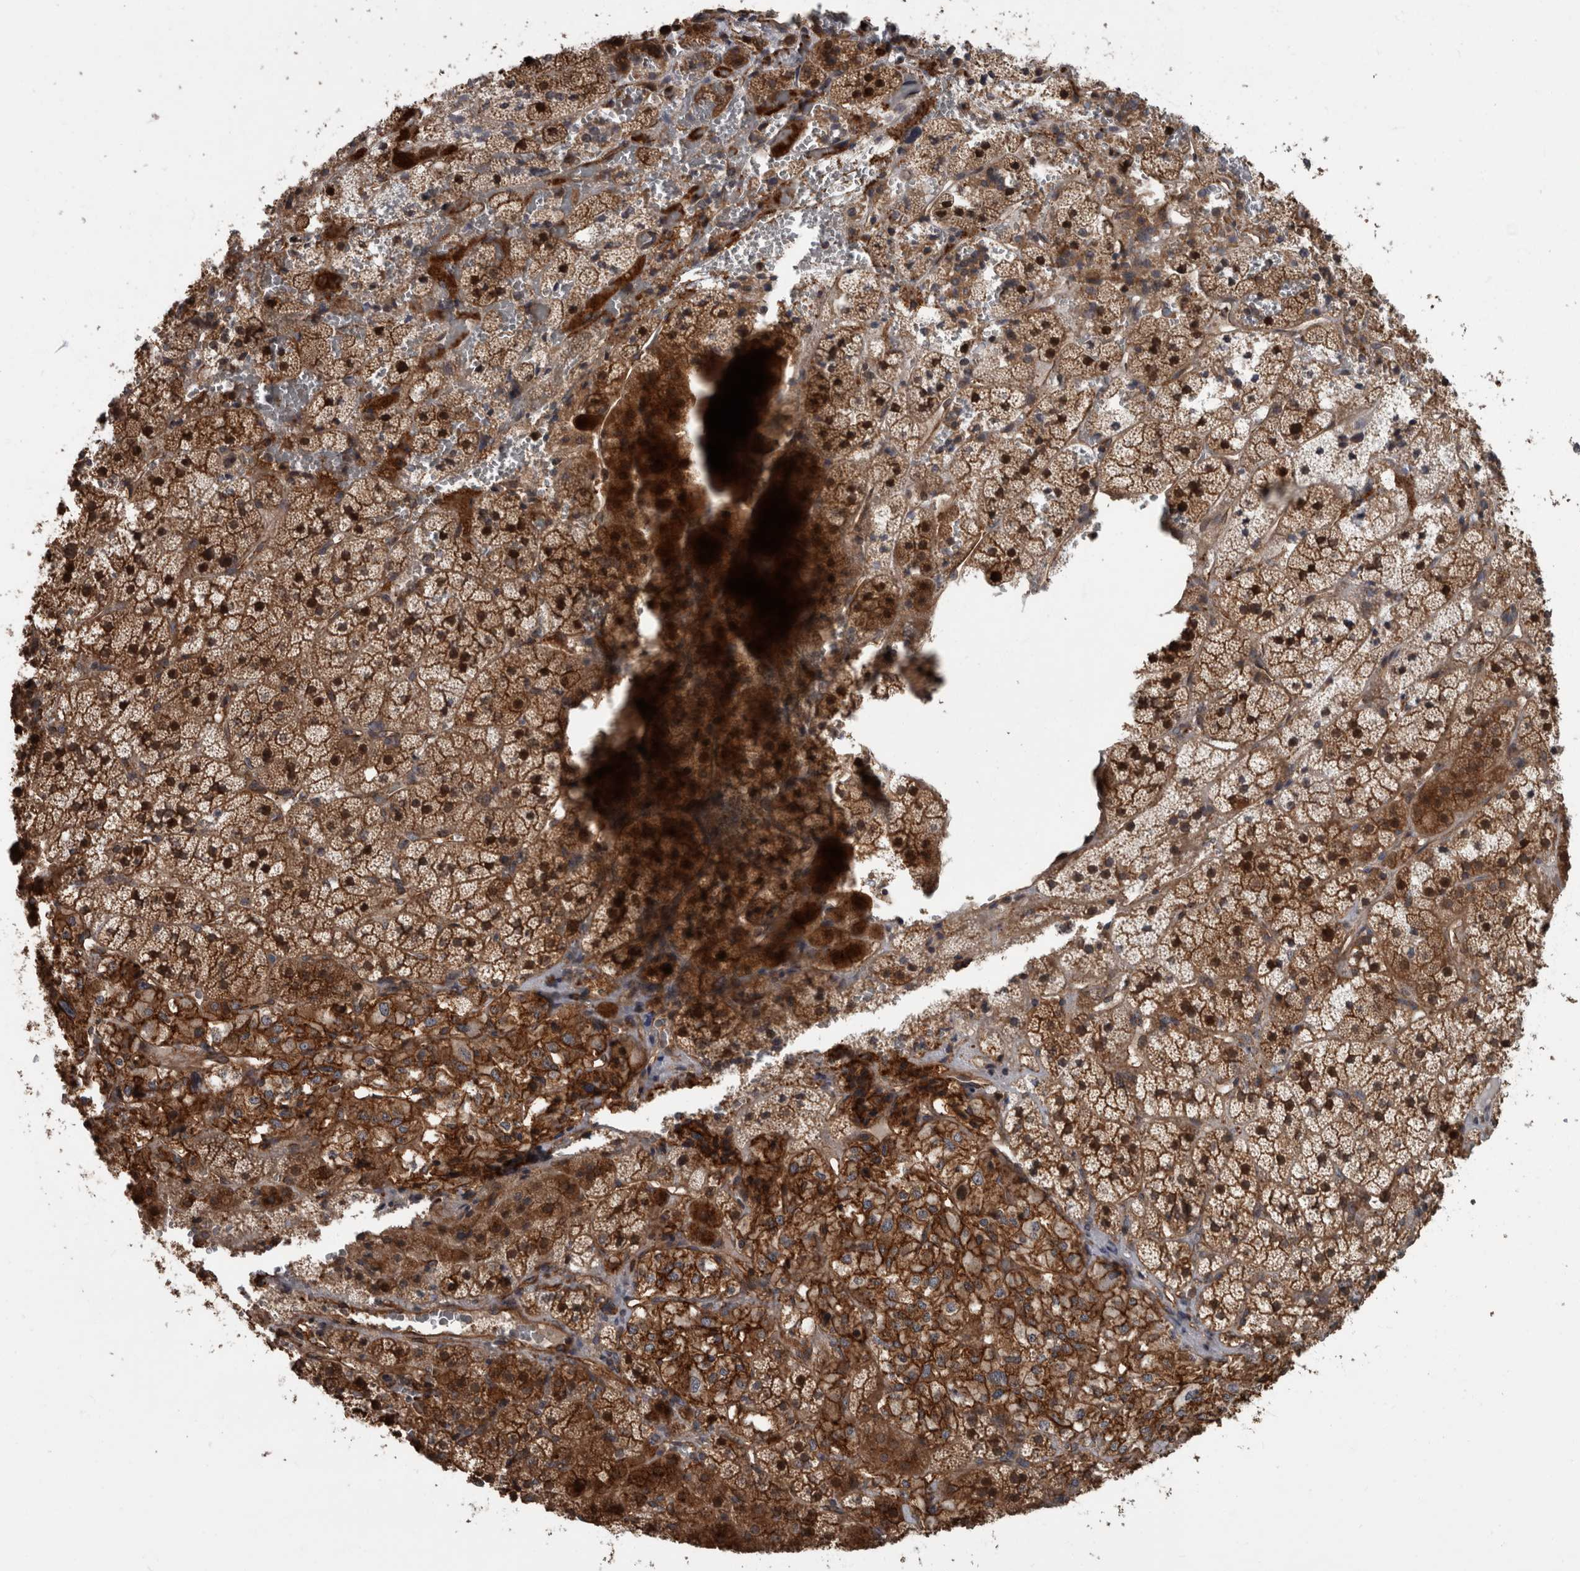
{"staining": {"intensity": "moderate", "quantity": ">75%", "location": "cytoplasmic/membranous"}, "tissue": "adrenal gland", "cell_type": "Glandular cells", "image_type": "normal", "snomed": [{"axis": "morphology", "description": "Normal tissue, NOS"}, {"axis": "topography", "description": "Adrenal gland"}], "caption": "Protein expression analysis of benign adrenal gland exhibits moderate cytoplasmic/membranous expression in about >75% of glandular cells. (IHC, brightfield microscopy, high magnification).", "gene": "VEGFD", "patient": {"sex": "female", "age": 44}}